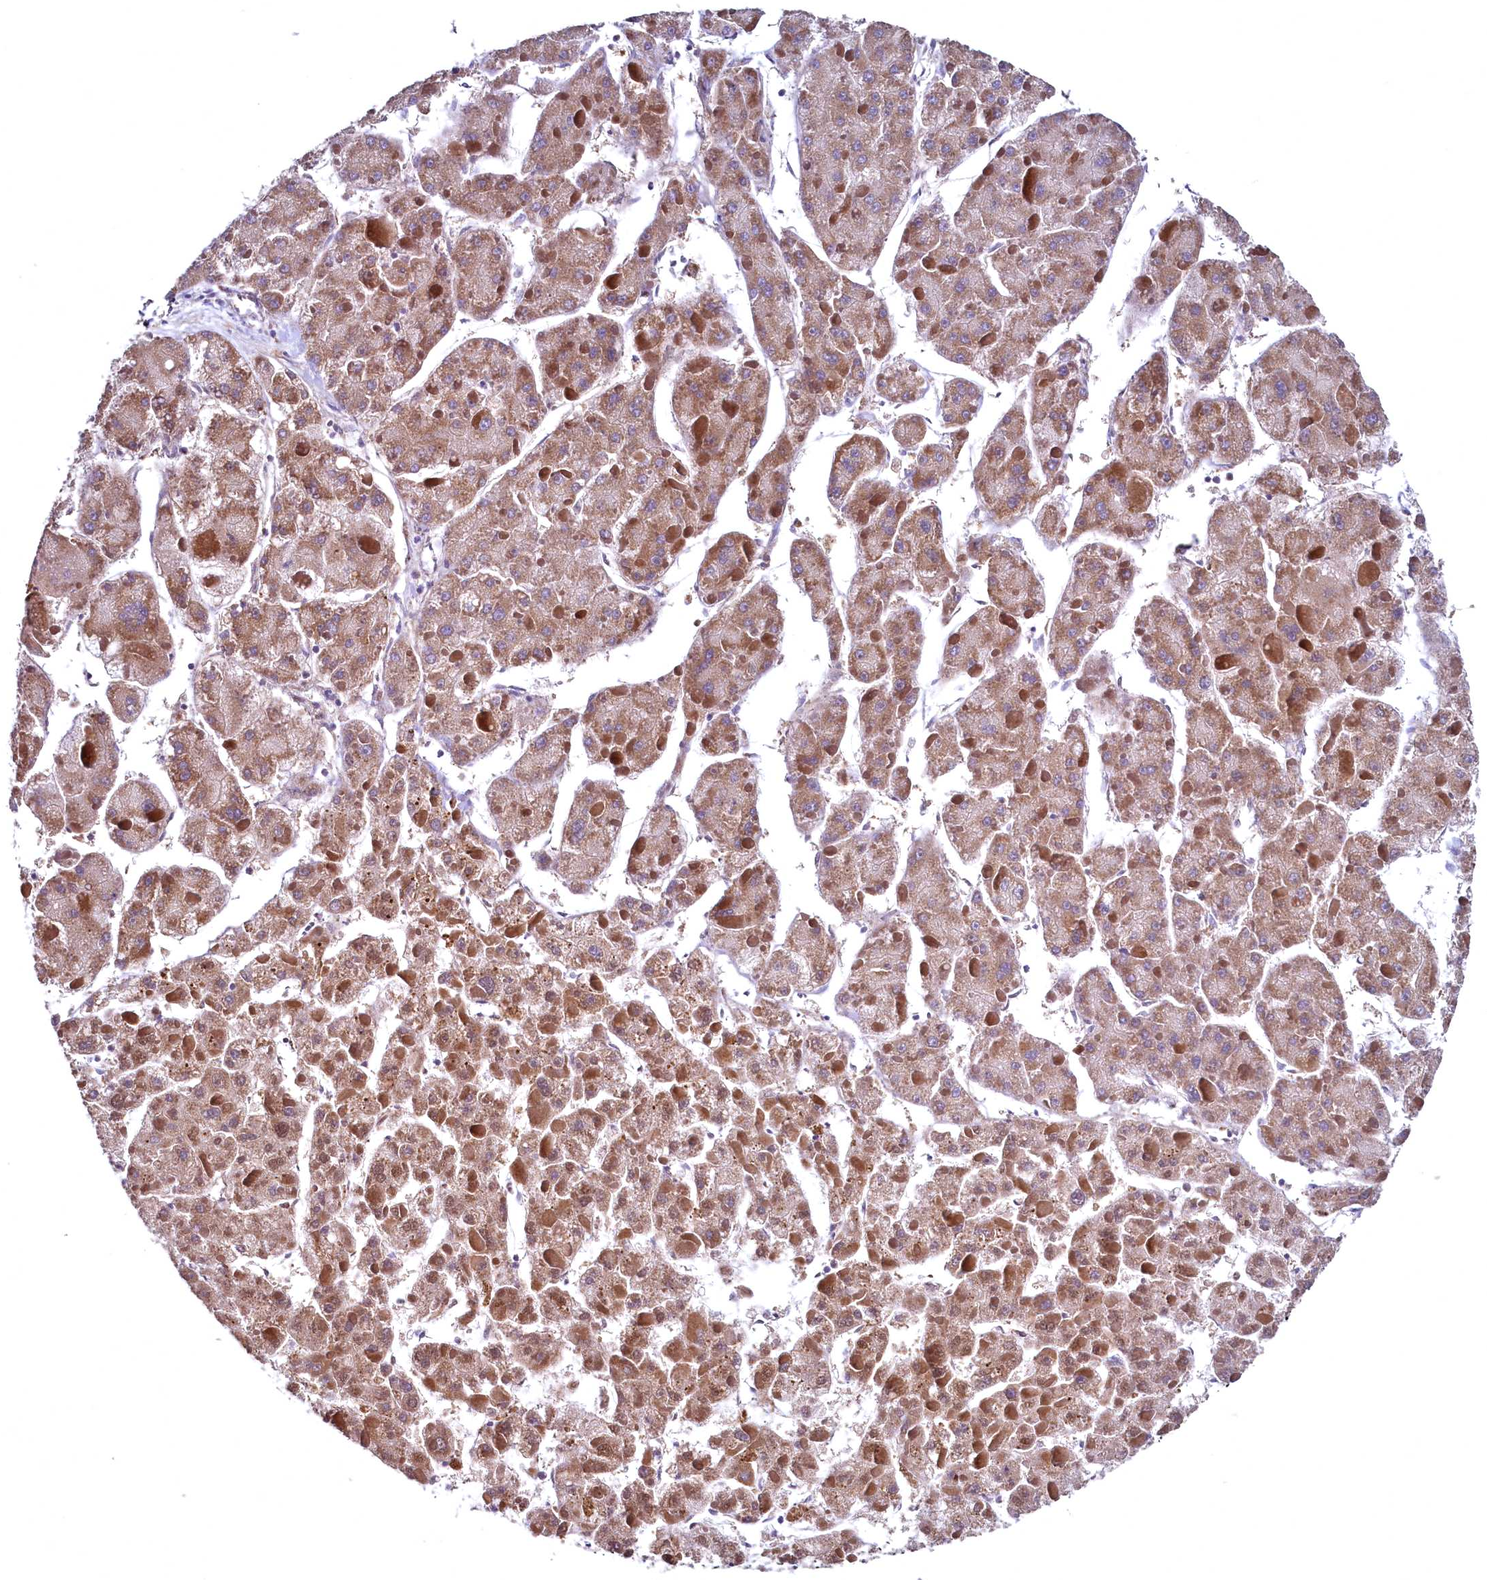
{"staining": {"intensity": "moderate", "quantity": ">75%", "location": "cytoplasmic/membranous"}, "tissue": "liver cancer", "cell_type": "Tumor cells", "image_type": "cancer", "snomed": [{"axis": "morphology", "description": "Carcinoma, Hepatocellular, NOS"}, {"axis": "topography", "description": "Liver"}], "caption": "Moderate cytoplasmic/membranous expression for a protein is identified in approximately >75% of tumor cells of liver cancer using immunohistochemistry (IHC).", "gene": "MRPL57", "patient": {"sex": "female", "age": 73}}